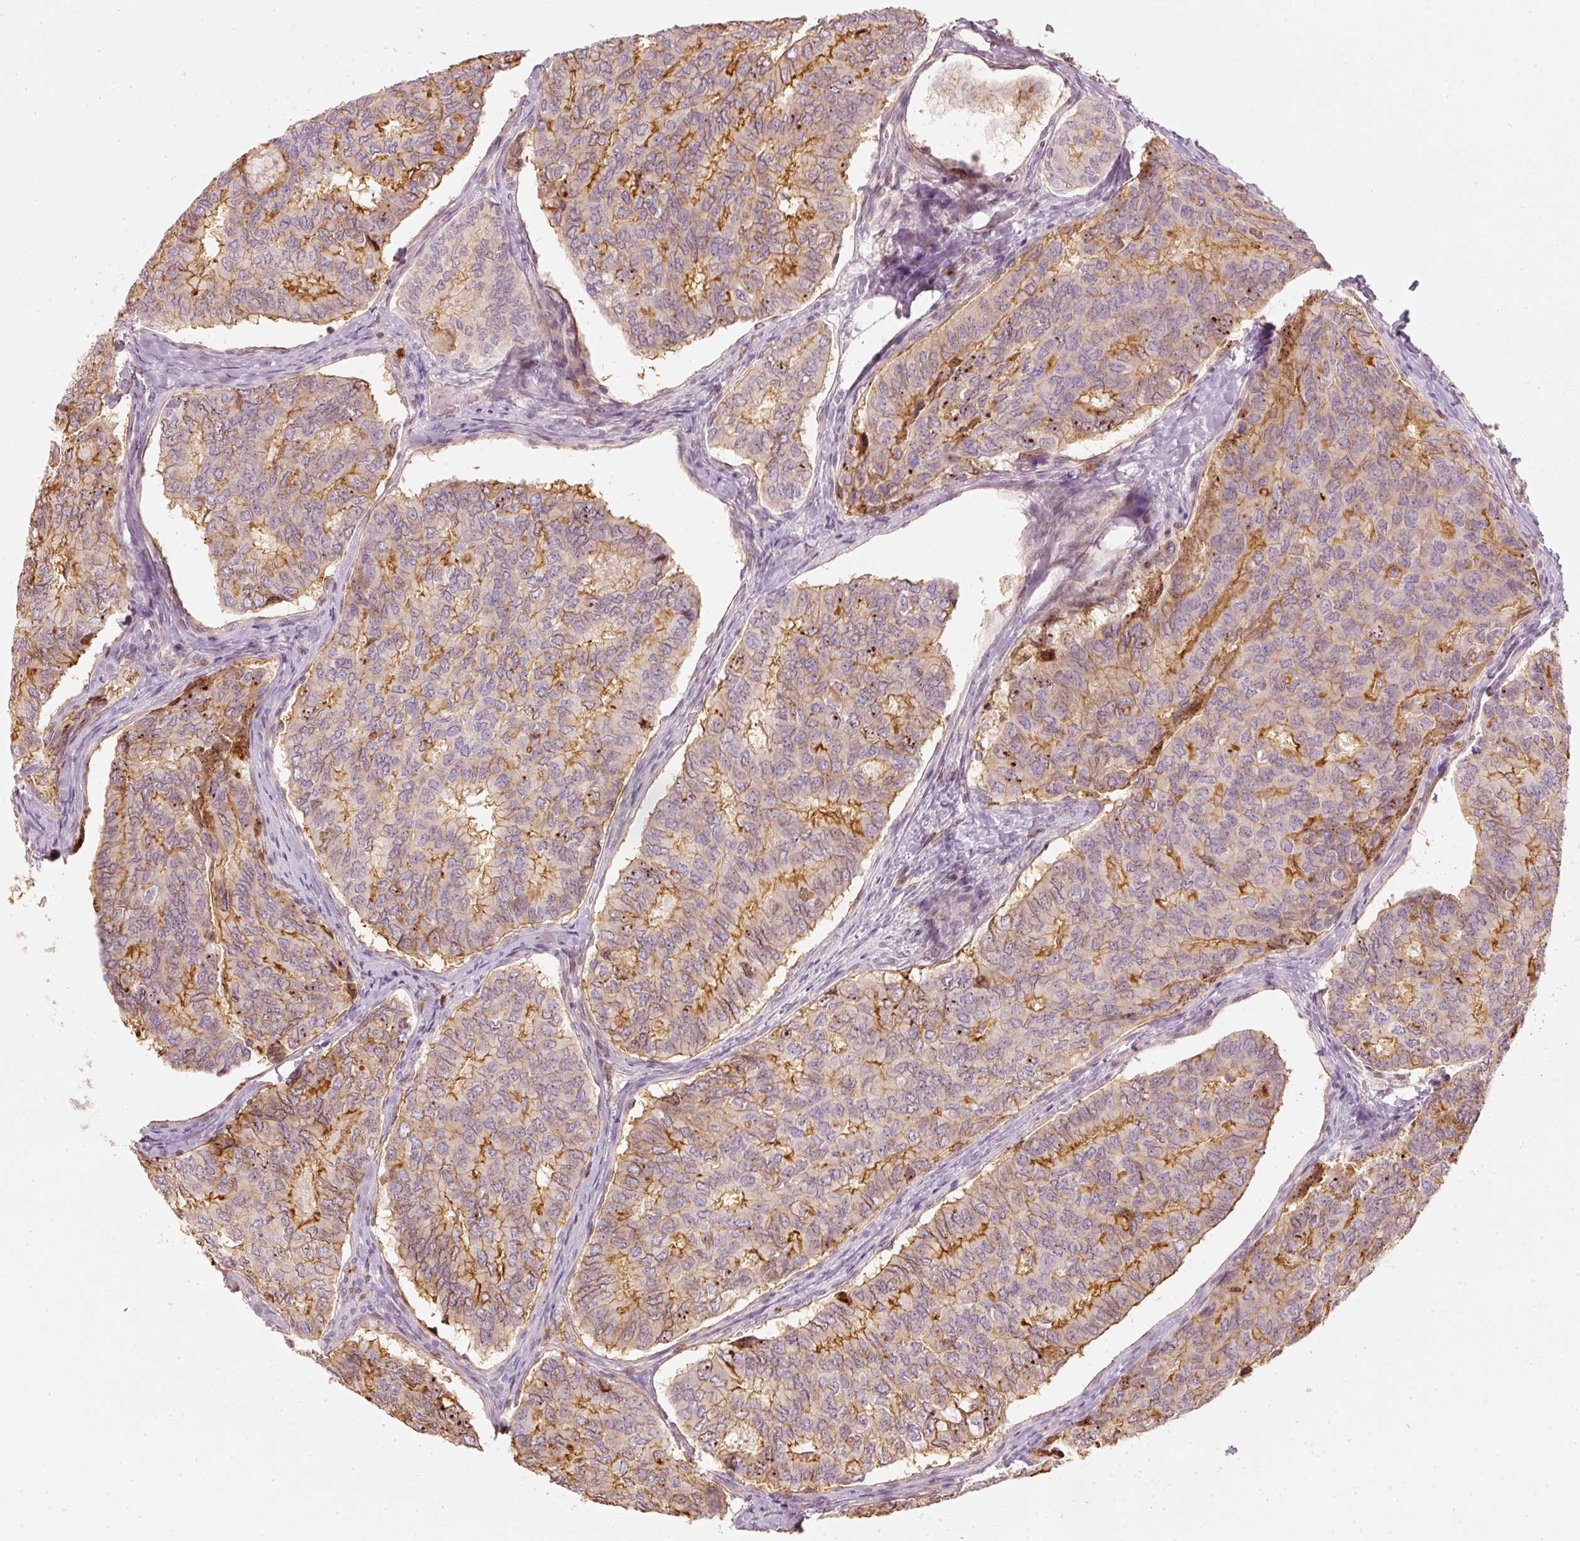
{"staining": {"intensity": "moderate", "quantity": "25%-75%", "location": "cytoplasmic/membranous"}, "tissue": "thyroid cancer", "cell_type": "Tumor cells", "image_type": "cancer", "snomed": [{"axis": "morphology", "description": "Papillary adenocarcinoma, NOS"}, {"axis": "topography", "description": "Thyroid gland"}], "caption": "Approximately 25%-75% of tumor cells in human thyroid cancer show moderate cytoplasmic/membranous protein positivity as visualized by brown immunohistochemical staining.", "gene": "TREX2", "patient": {"sex": "female", "age": 35}}